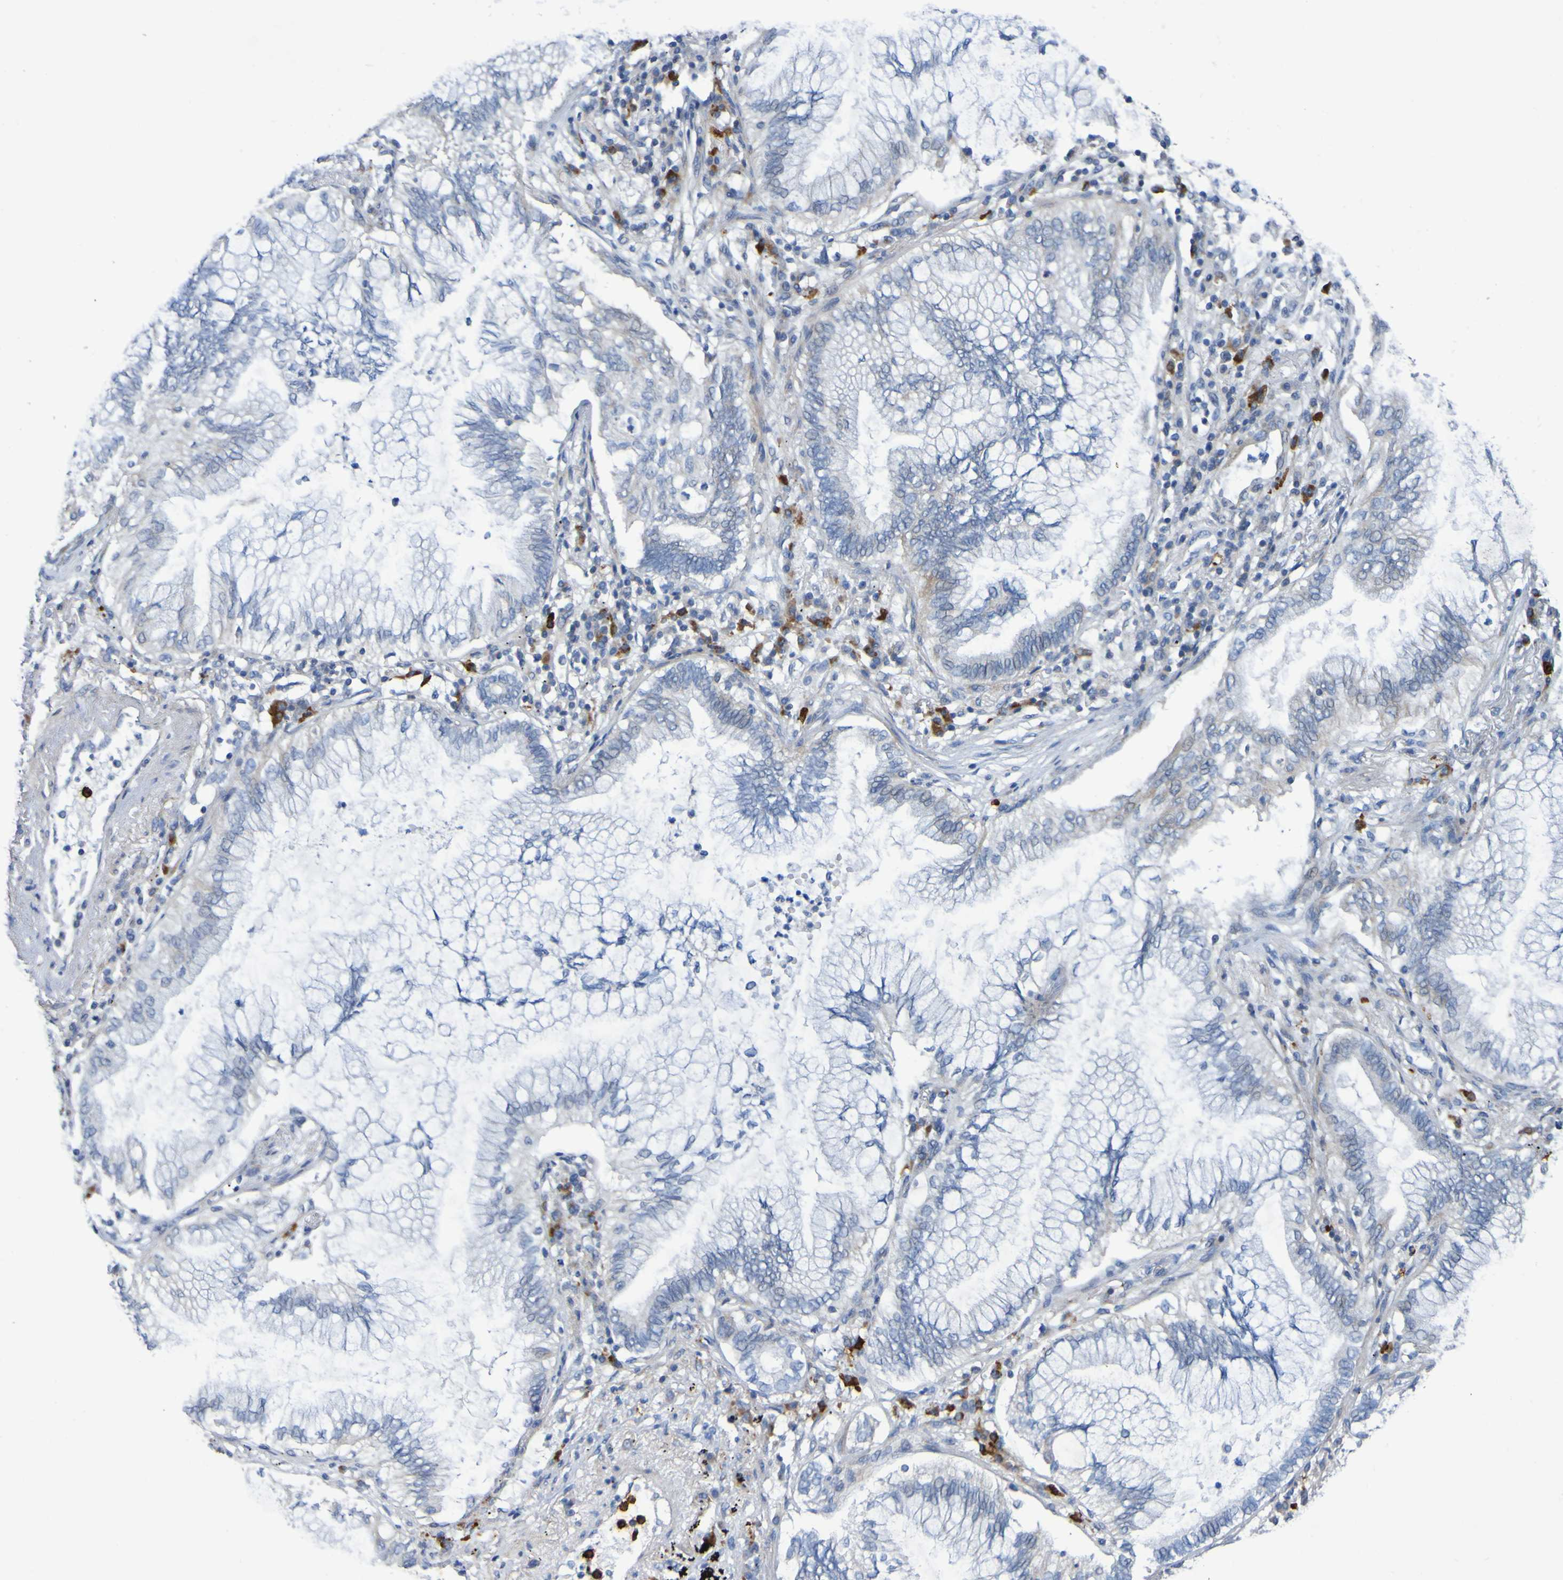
{"staining": {"intensity": "weak", "quantity": "<25%", "location": "cytoplasmic/membranous"}, "tissue": "lung cancer", "cell_type": "Tumor cells", "image_type": "cancer", "snomed": [{"axis": "morphology", "description": "Normal tissue, NOS"}, {"axis": "morphology", "description": "Adenocarcinoma, NOS"}, {"axis": "topography", "description": "Bronchus"}, {"axis": "topography", "description": "Lung"}], "caption": "DAB immunohistochemical staining of lung adenocarcinoma reveals no significant staining in tumor cells.", "gene": "C11orf24", "patient": {"sex": "female", "age": 70}}